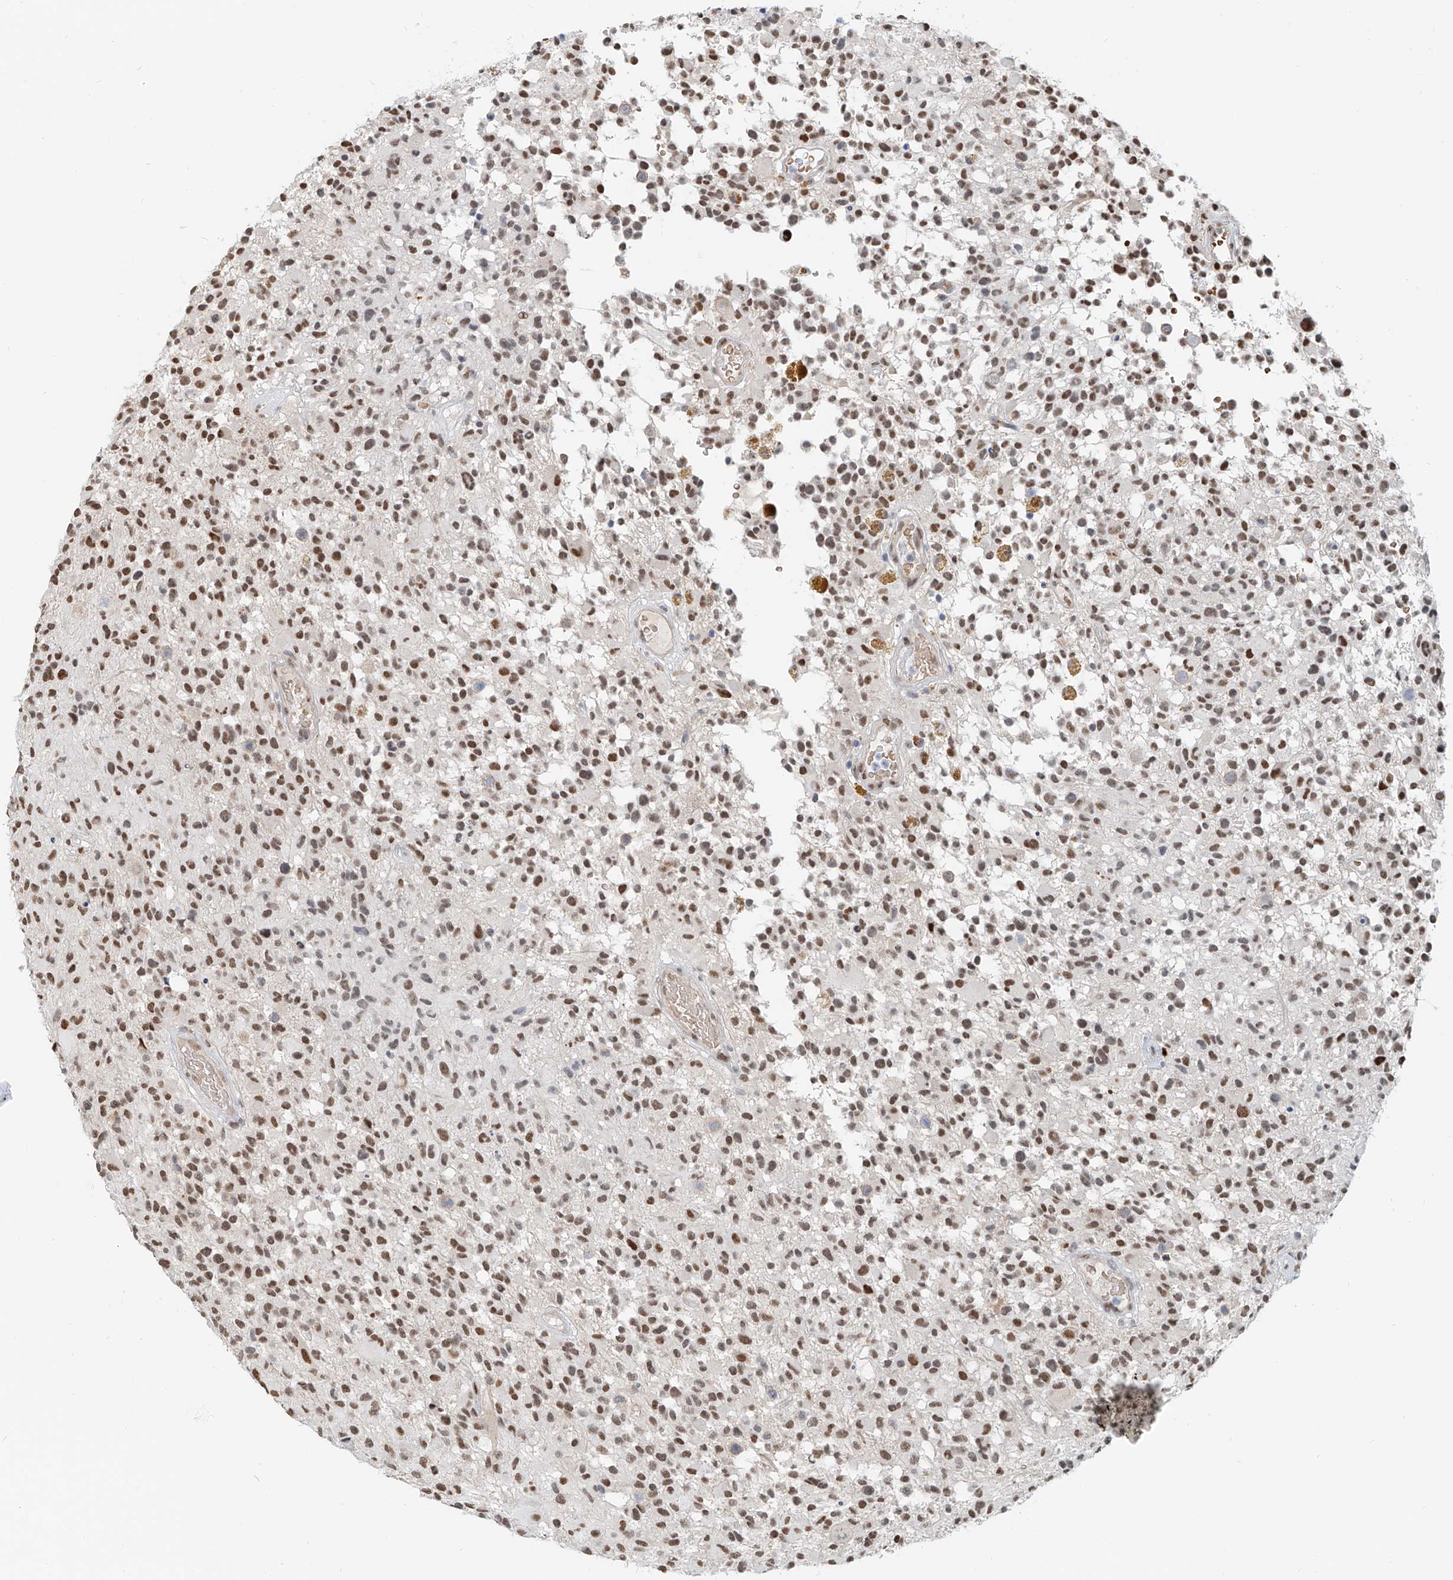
{"staining": {"intensity": "moderate", "quantity": ">75%", "location": "nuclear"}, "tissue": "glioma", "cell_type": "Tumor cells", "image_type": "cancer", "snomed": [{"axis": "morphology", "description": "Glioma, malignant, High grade"}, {"axis": "morphology", "description": "Glioblastoma, NOS"}, {"axis": "topography", "description": "Brain"}], "caption": "A high-resolution image shows immunohistochemistry staining of glioma, which reveals moderate nuclear expression in about >75% of tumor cells.", "gene": "SASH1", "patient": {"sex": "male", "age": 60}}